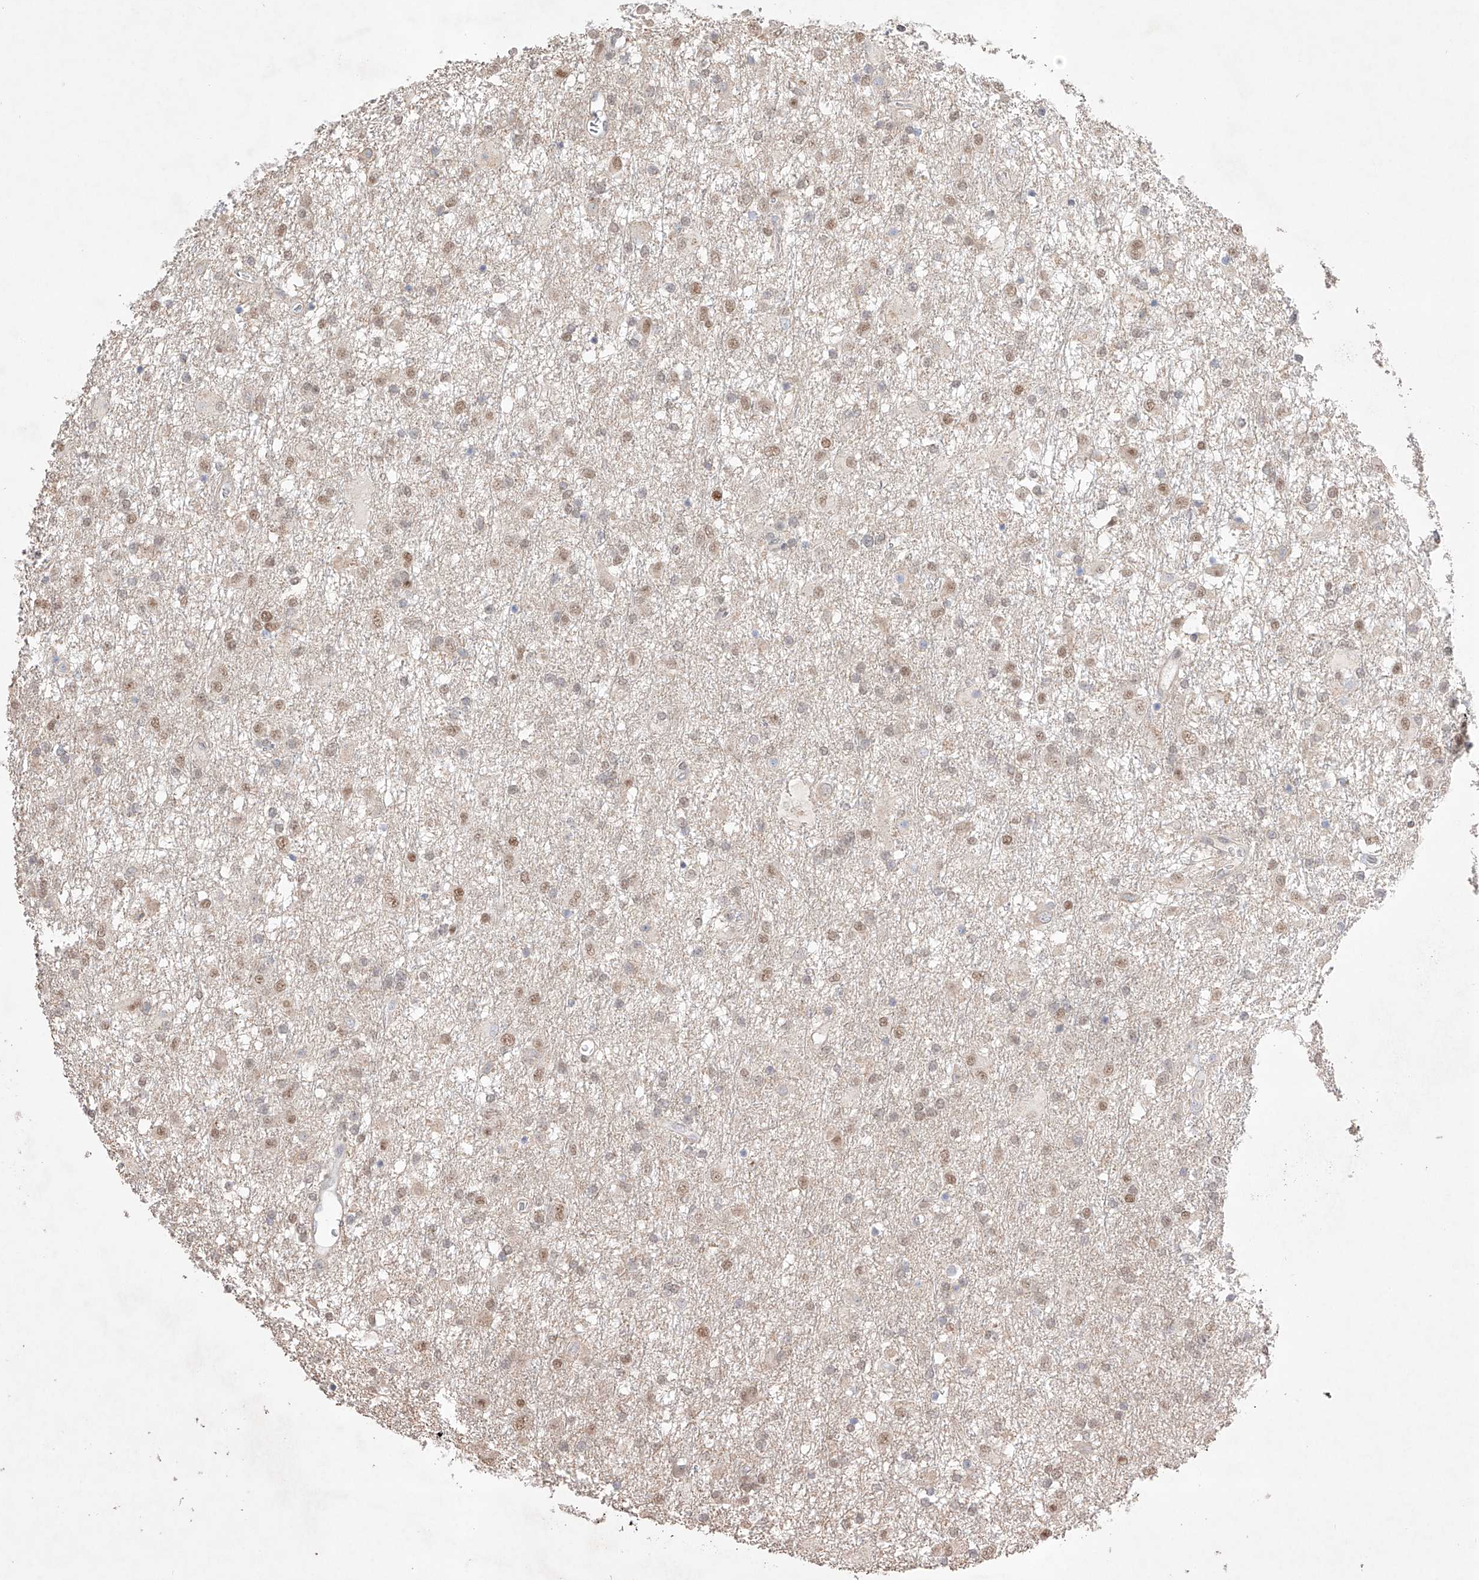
{"staining": {"intensity": "weak", "quantity": "25%-75%", "location": "nuclear"}, "tissue": "glioma", "cell_type": "Tumor cells", "image_type": "cancer", "snomed": [{"axis": "morphology", "description": "Glioma, malignant, Low grade"}, {"axis": "topography", "description": "Brain"}], "caption": "A brown stain labels weak nuclear expression of a protein in human low-grade glioma (malignant) tumor cells.", "gene": "APIP", "patient": {"sex": "male", "age": 65}}